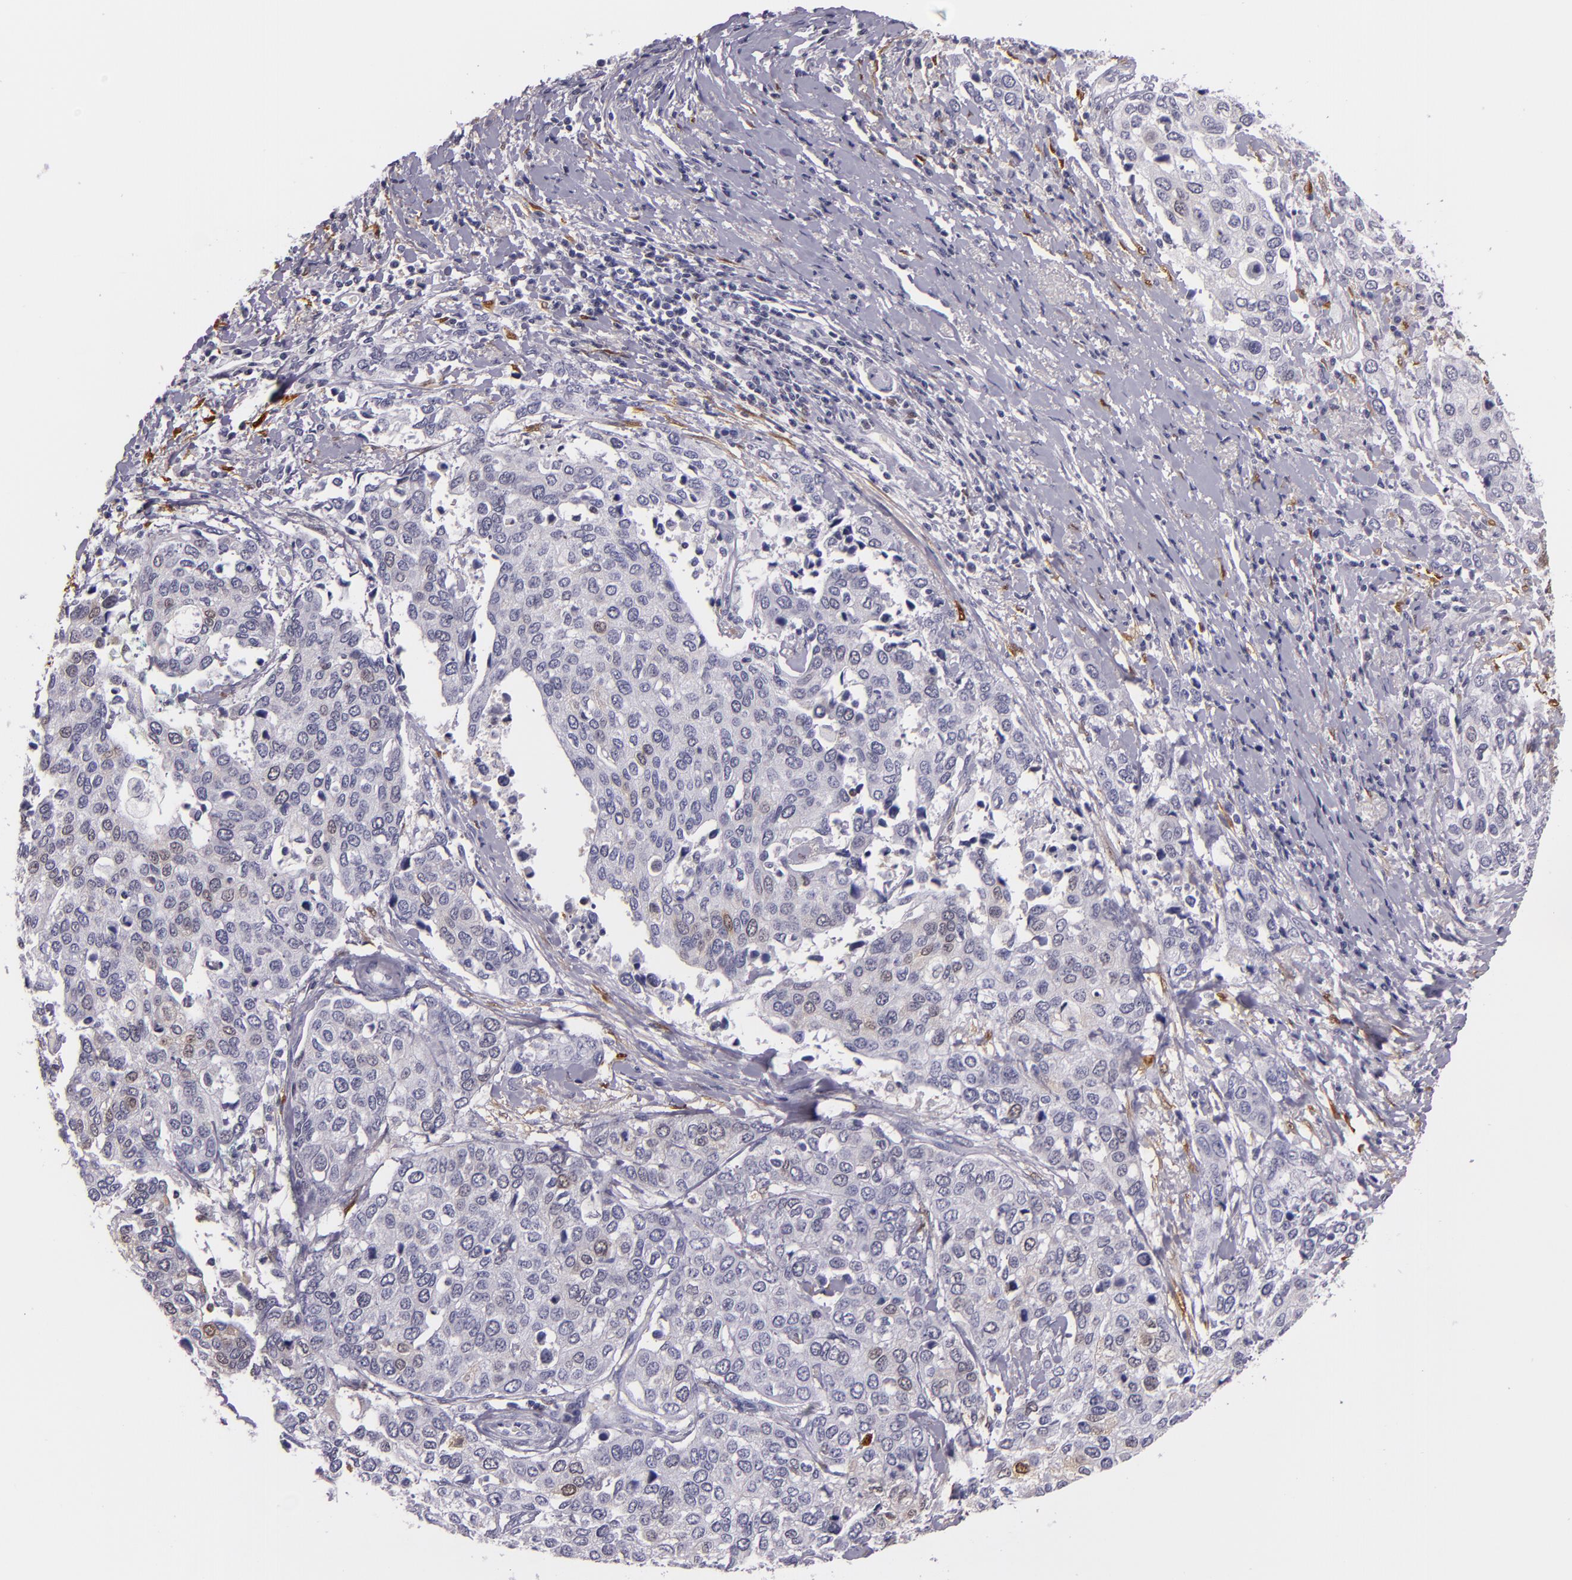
{"staining": {"intensity": "negative", "quantity": "none", "location": "none"}, "tissue": "cervical cancer", "cell_type": "Tumor cells", "image_type": "cancer", "snomed": [{"axis": "morphology", "description": "Squamous cell carcinoma, NOS"}, {"axis": "topography", "description": "Cervix"}], "caption": "Immunohistochemical staining of human cervical cancer (squamous cell carcinoma) displays no significant positivity in tumor cells.", "gene": "MT1A", "patient": {"sex": "female", "age": 54}}